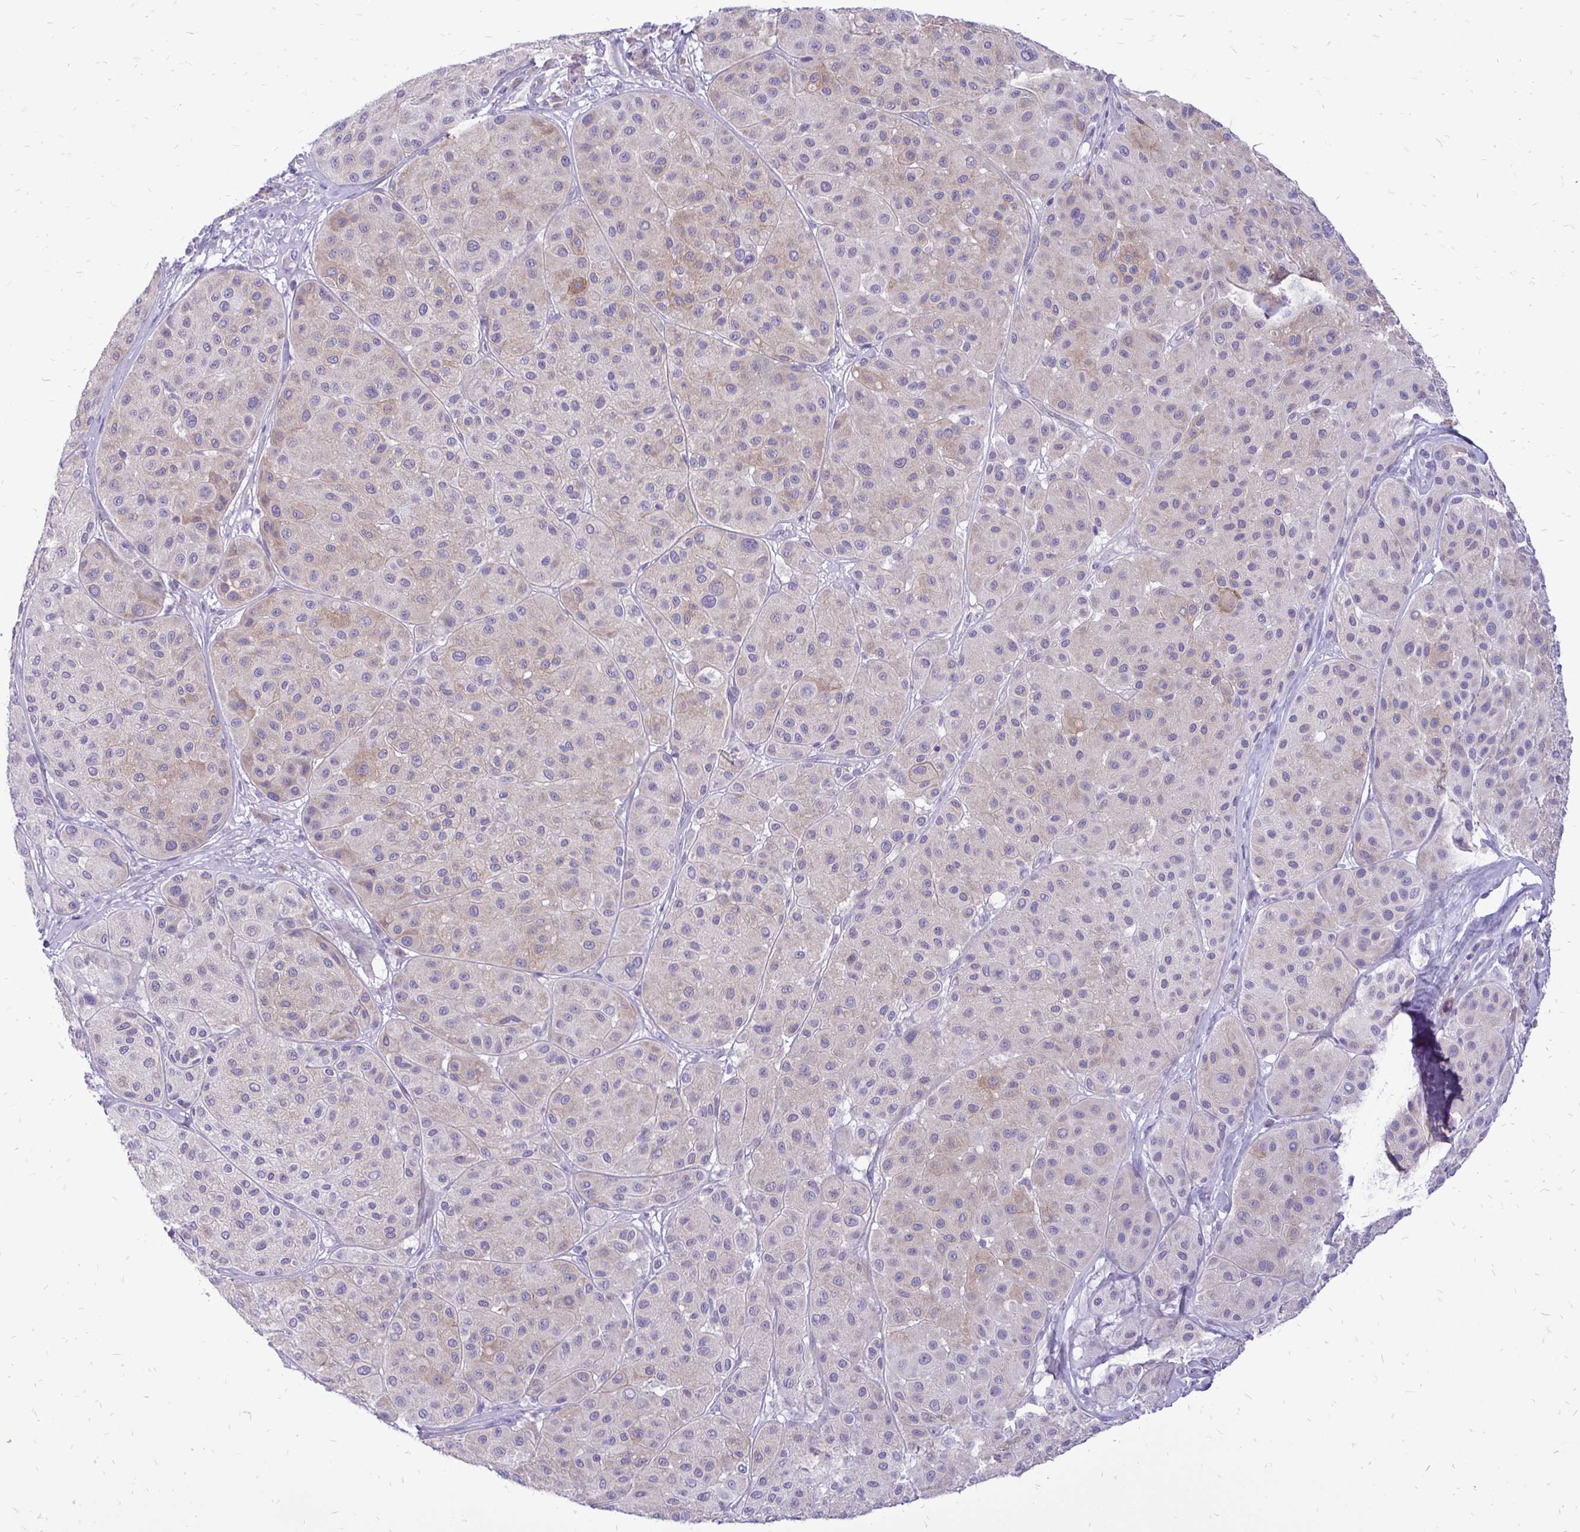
{"staining": {"intensity": "moderate", "quantity": "<25%", "location": "cytoplasmic/membranous"}, "tissue": "melanoma", "cell_type": "Tumor cells", "image_type": "cancer", "snomed": [{"axis": "morphology", "description": "Malignant melanoma, Metastatic site"}, {"axis": "topography", "description": "Smooth muscle"}], "caption": "Protein expression analysis of human malignant melanoma (metastatic site) reveals moderate cytoplasmic/membranous expression in about <25% of tumor cells. (DAB (3,3'-diaminobenzidine) IHC with brightfield microscopy, high magnification).", "gene": "SPTBN2", "patient": {"sex": "male", "age": 41}}